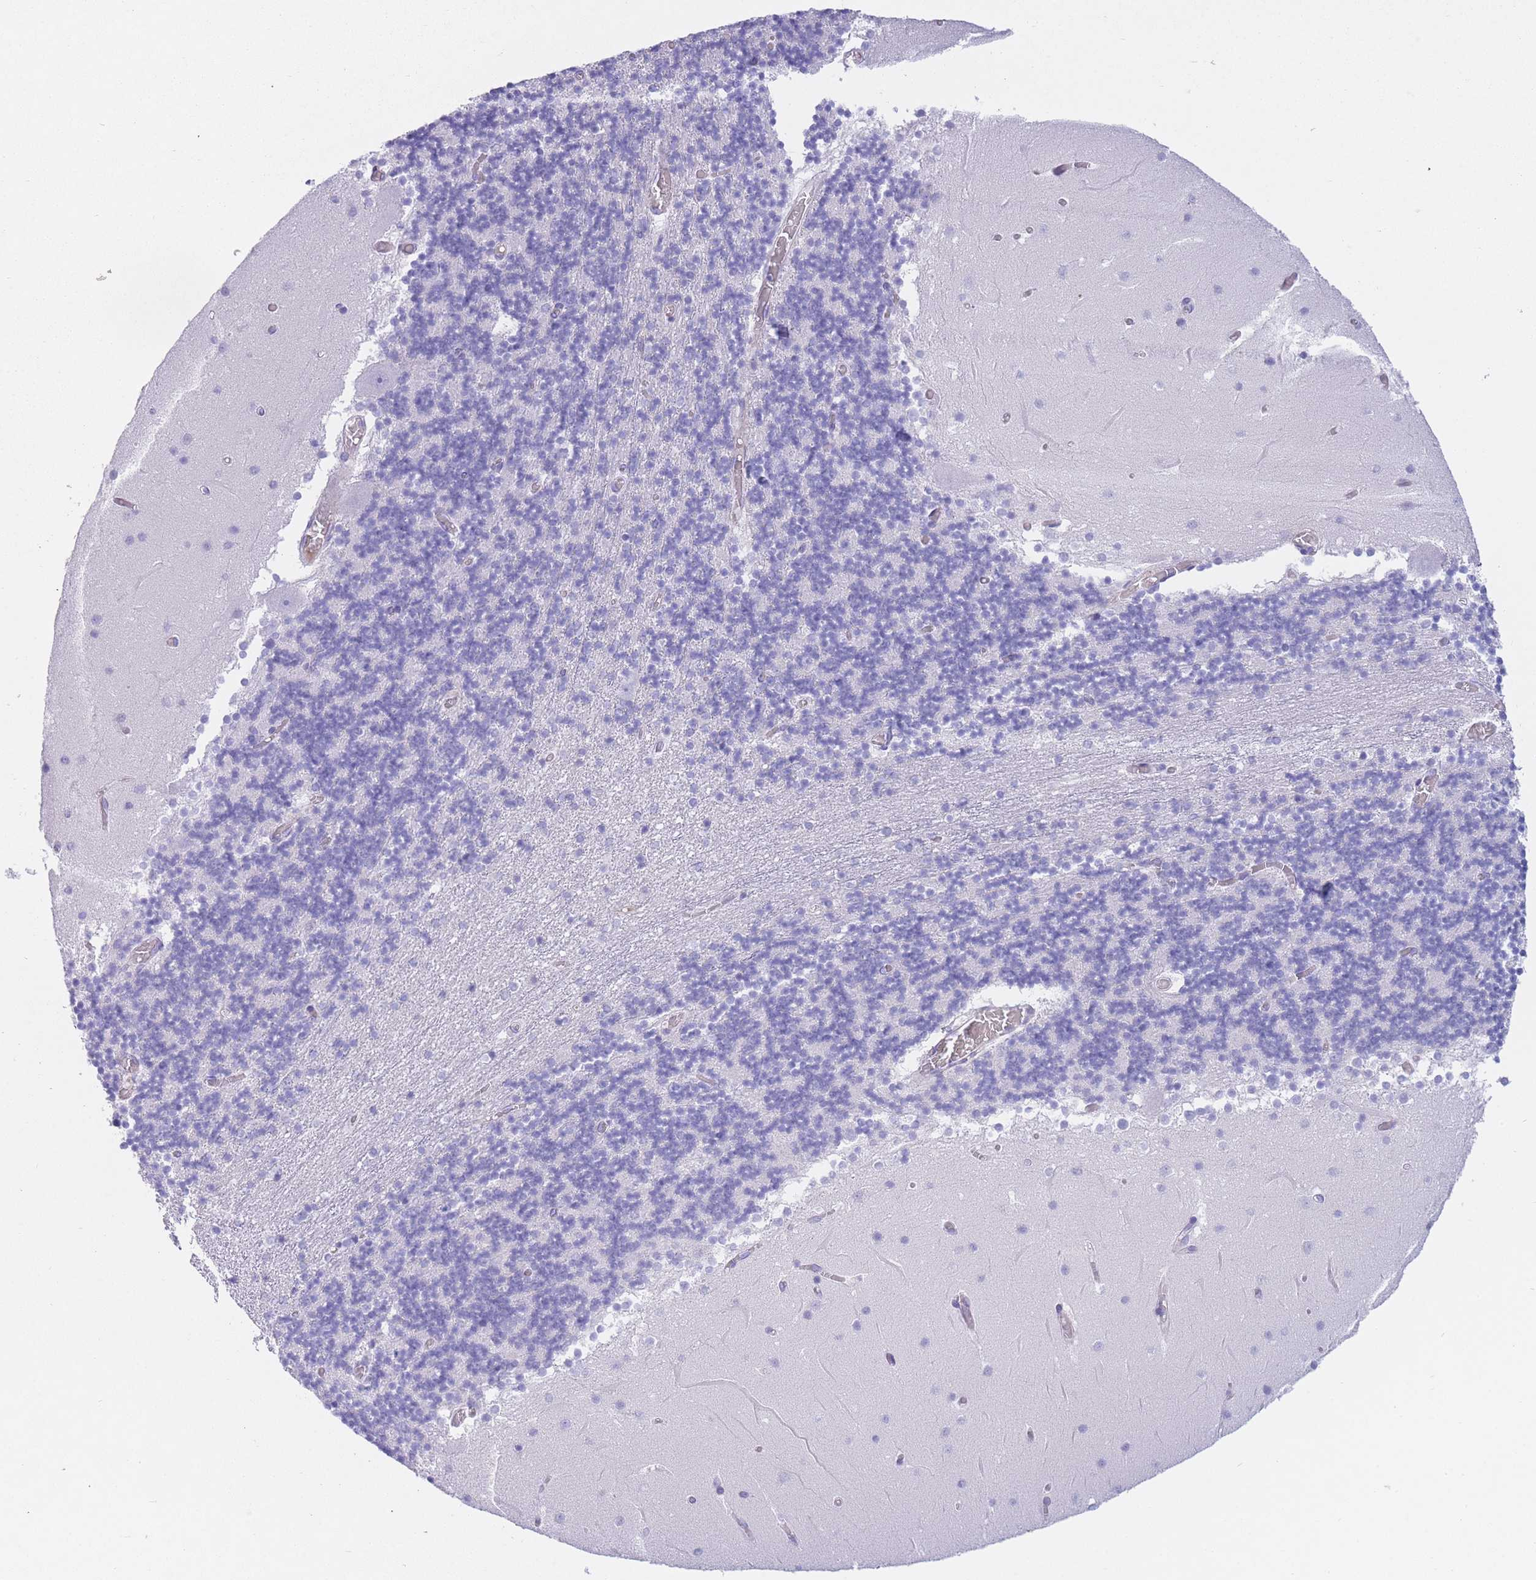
{"staining": {"intensity": "negative", "quantity": "none", "location": "none"}, "tissue": "cerebellum", "cell_type": "Cells in granular layer", "image_type": "normal", "snomed": [{"axis": "morphology", "description": "Normal tissue, NOS"}, {"axis": "topography", "description": "Cerebellum"}], "caption": "DAB (3,3'-diaminobenzidine) immunohistochemical staining of unremarkable cerebellum demonstrates no significant staining in cells in granular layer. (Brightfield microscopy of DAB IHC at high magnification).", "gene": "PLBD1", "patient": {"sex": "female", "age": 28}}